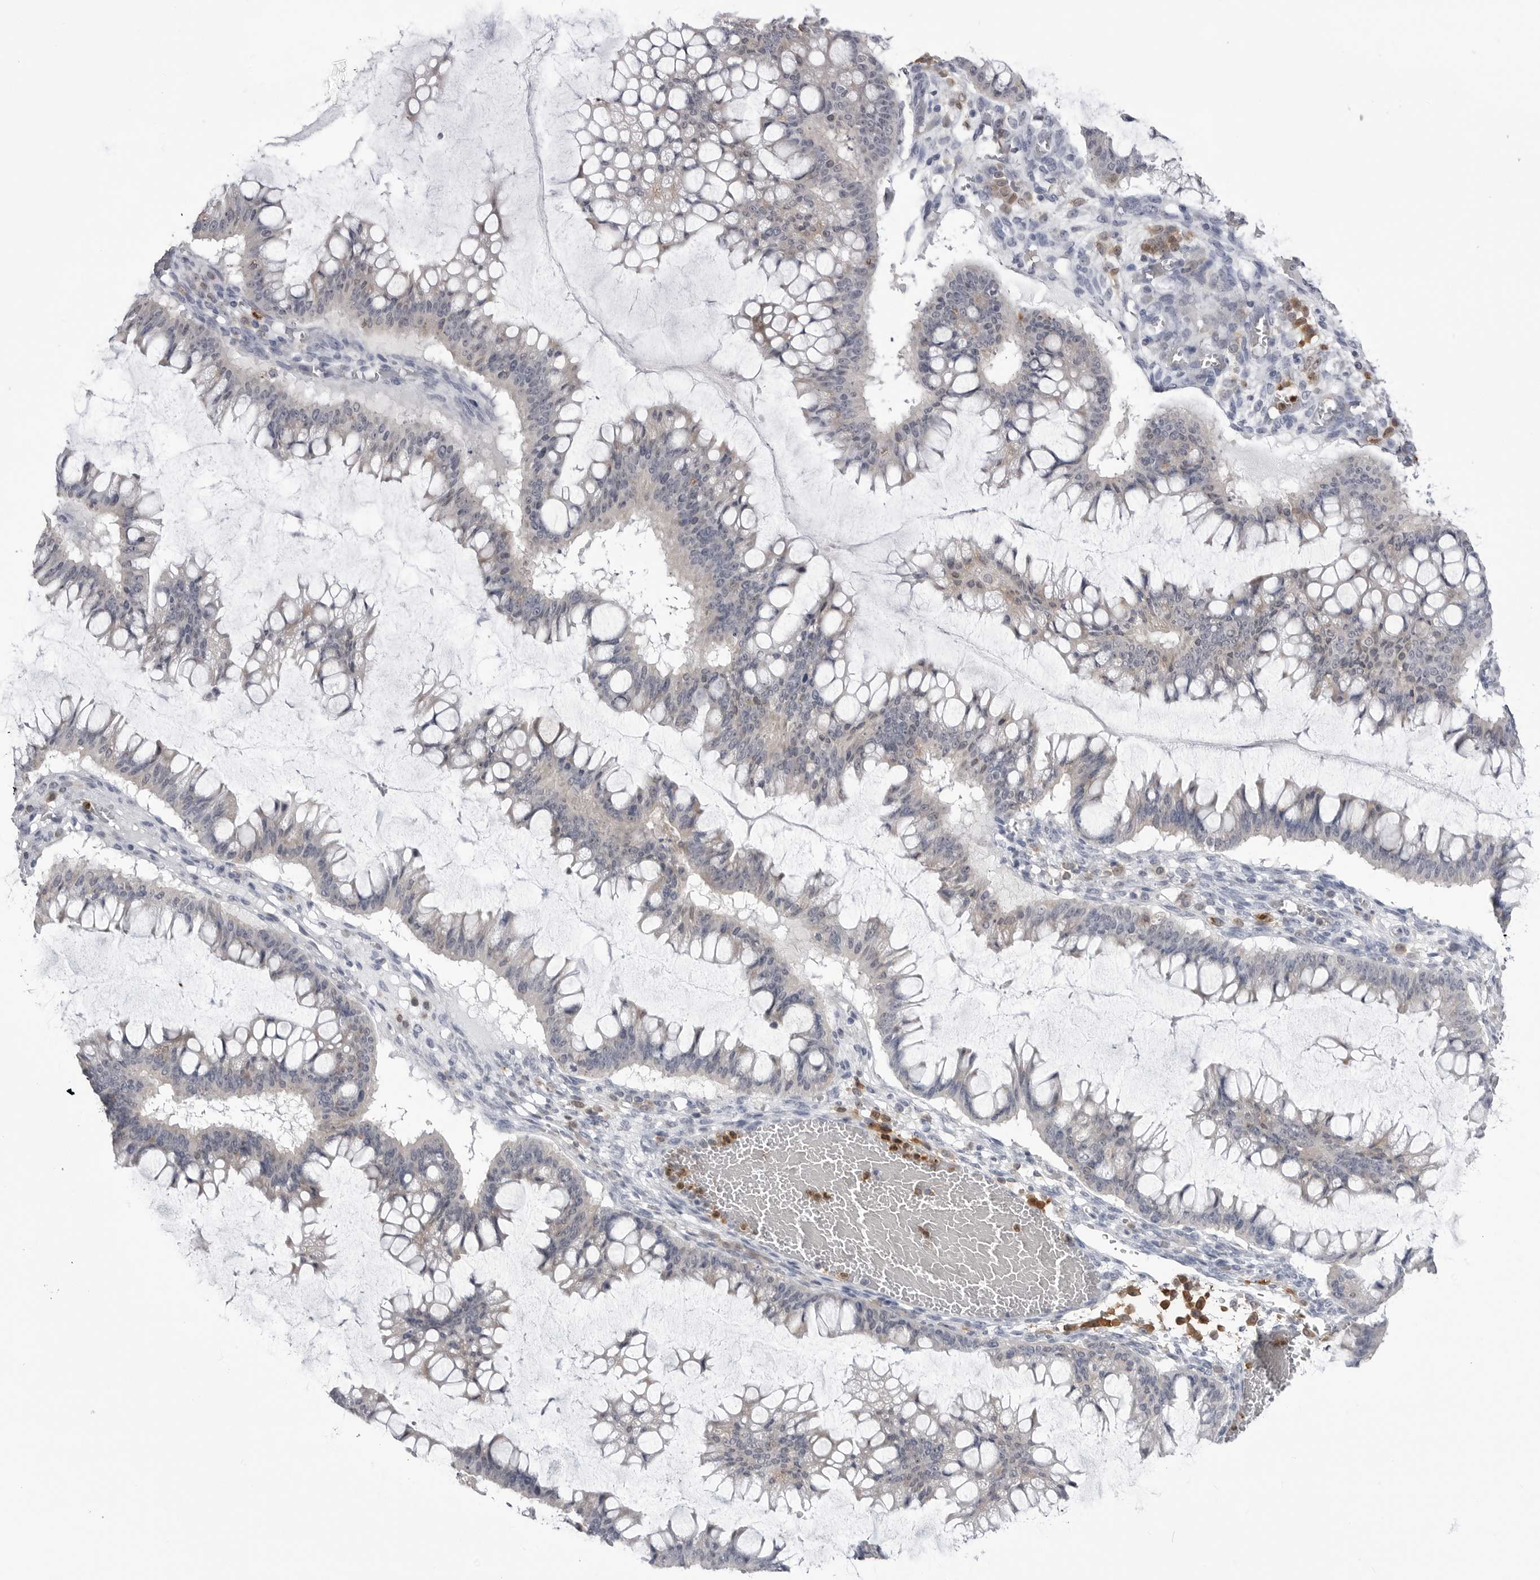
{"staining": {"intensity": "negative", "quantity": "none", "location": "none"}, "tissue": "ovarian cancer", "cell_type": "Tumor cells", "image_type": "cancer", "snomed": [{"axis": "morphology", "description": "Cystadenocarcinoma, mucinous, NOS"}, {"axis": "topography", "description": "Ovary"}], "caption": "A micrograph of ovarian cancer stained for a protein exhibits no brown staining in tumor cells.", "gene": "STAP2", "patient": {"sex": "female", "age": 73}}